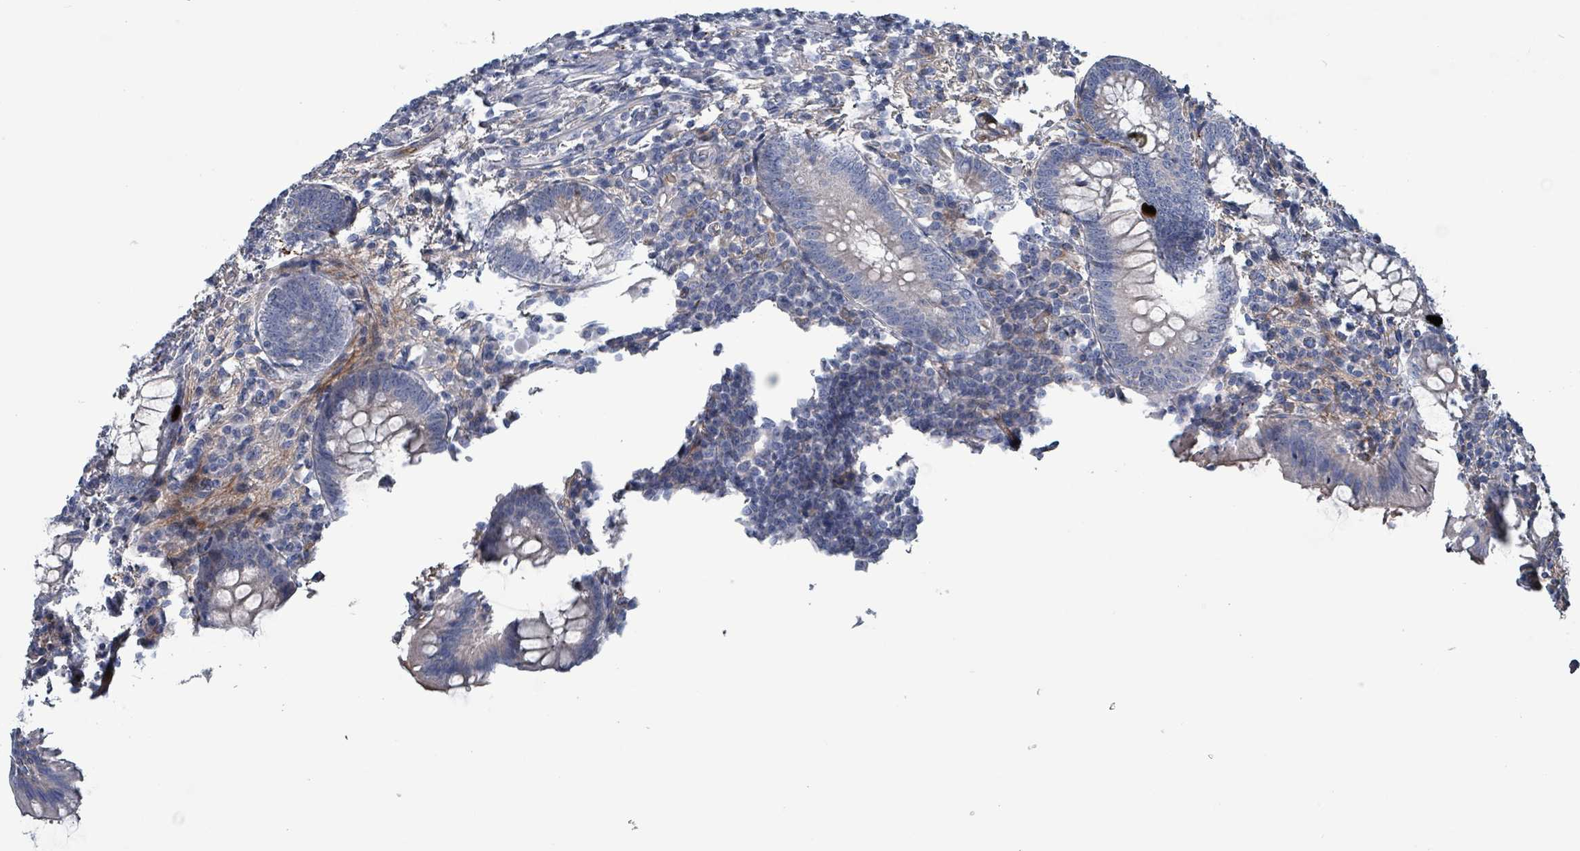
{"staining": {"intensity": "strong", "quantity": "<25%", "location": "cytoplasmic/membranous"}, "tissue": "appendix", "cell_type": "Glandular cells", "image_type": "normal", "snomed": [{"axis": "morphology", "description": "Normal tissue, NOS"}, {"axis": "topography", "description": "Appendix"}], "caption": "Benign appendix was stained to show a protein in brown. There is medium levels of strong cytoplasmic/membranous expression in about <25% of glandular cells. Using DAB (brown) and hematoxylin (blue) stains, captured at high magnification using brightfield microscopy.", "gene": "TAAR5", "patient": {"sex": "male", "age": 83}}